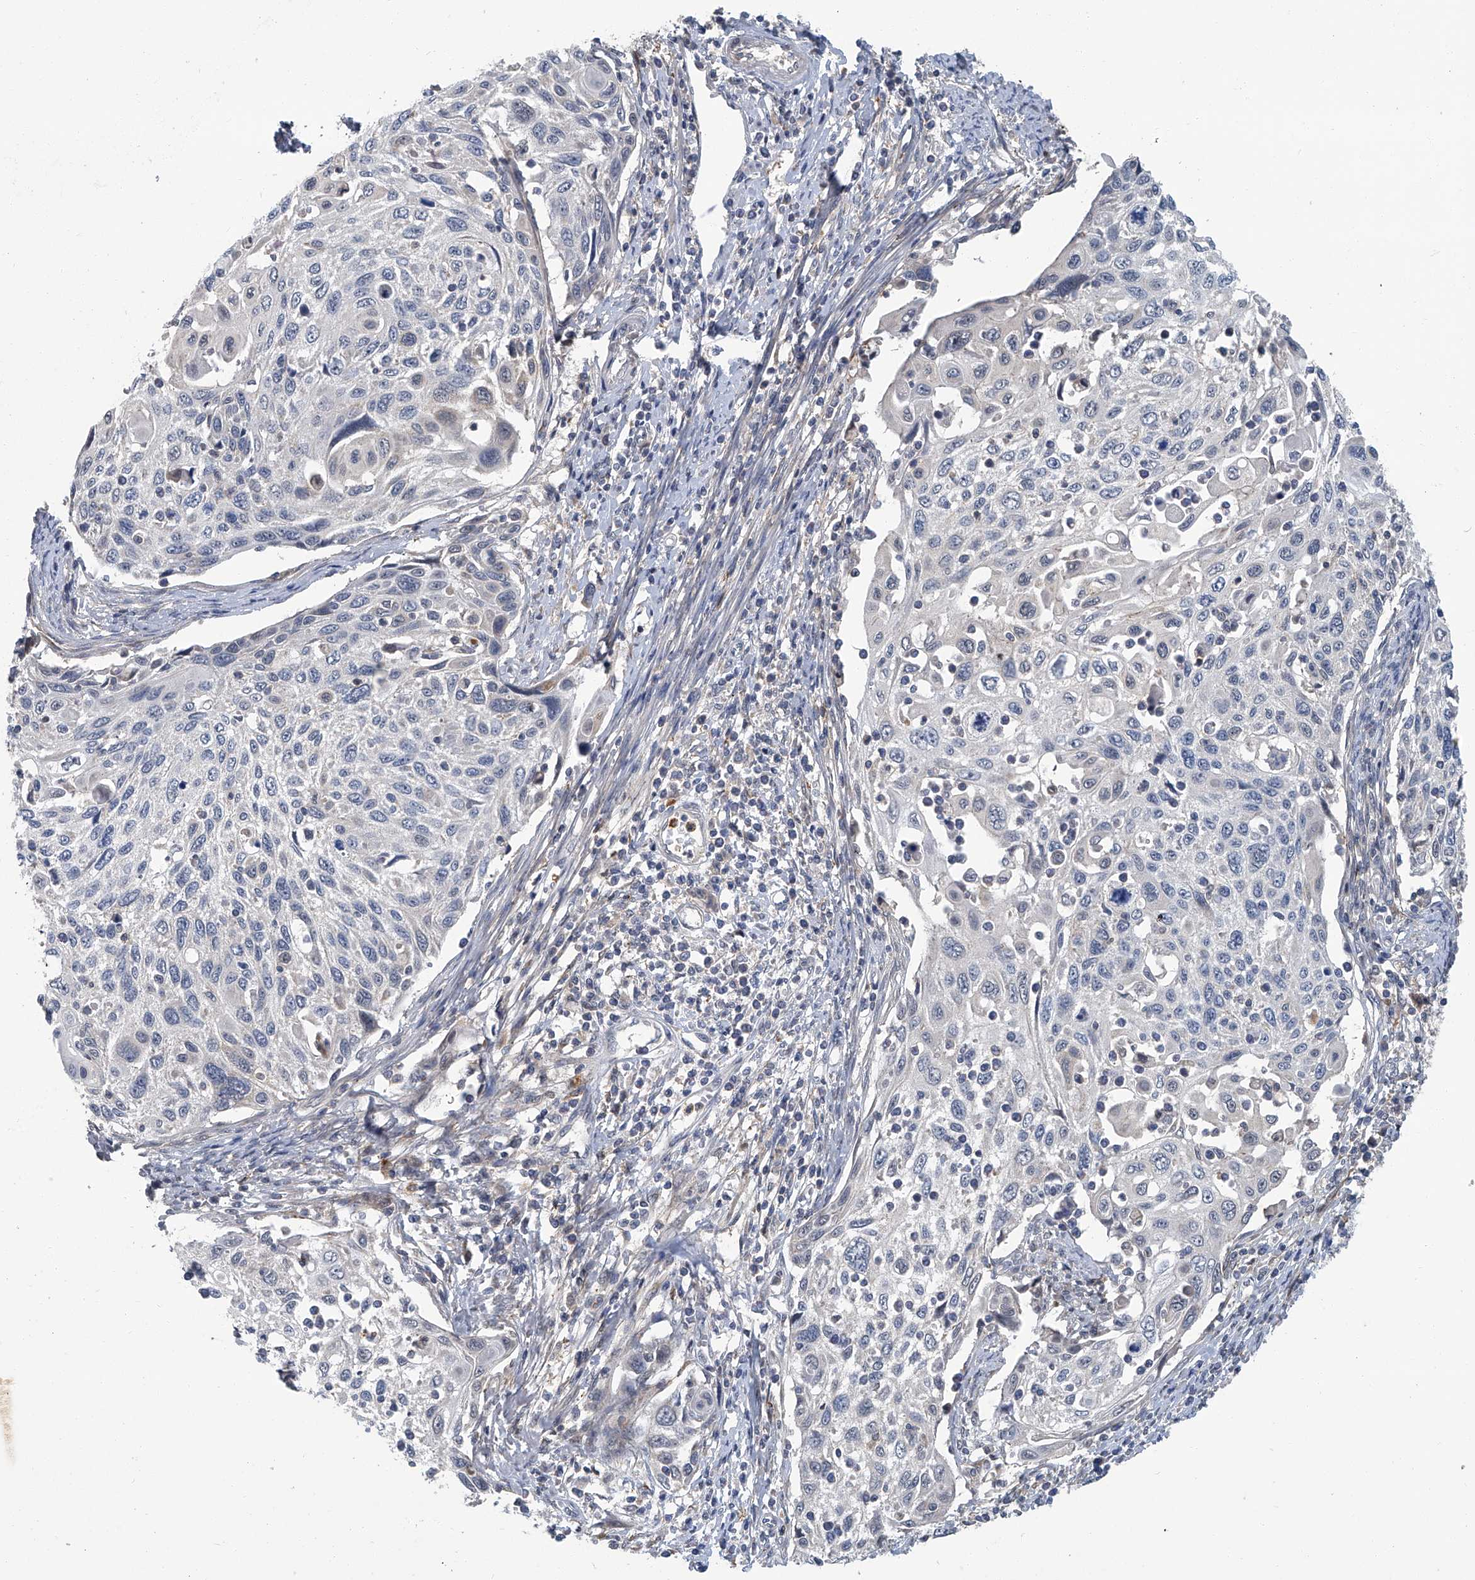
{"staining": {"intensity": "negative", "quantity": "none", "location": "none"}, "tissue": "cervical cancer", "cell_type": "Tumor cells", "image_type": "cancer", "snomed": [{"axis": "morphology", "description": "Squamous cell carcinoma, NOS"}, {"axis": "topography", "description": "Cervix"}], "caption": "Immunohistochemical staining of human squamous cell carcinoma (cervical) shows no significant expression in tumor cells.", "gene": "AKNAD1", "patient": {"sex": "female", "age": 70}}